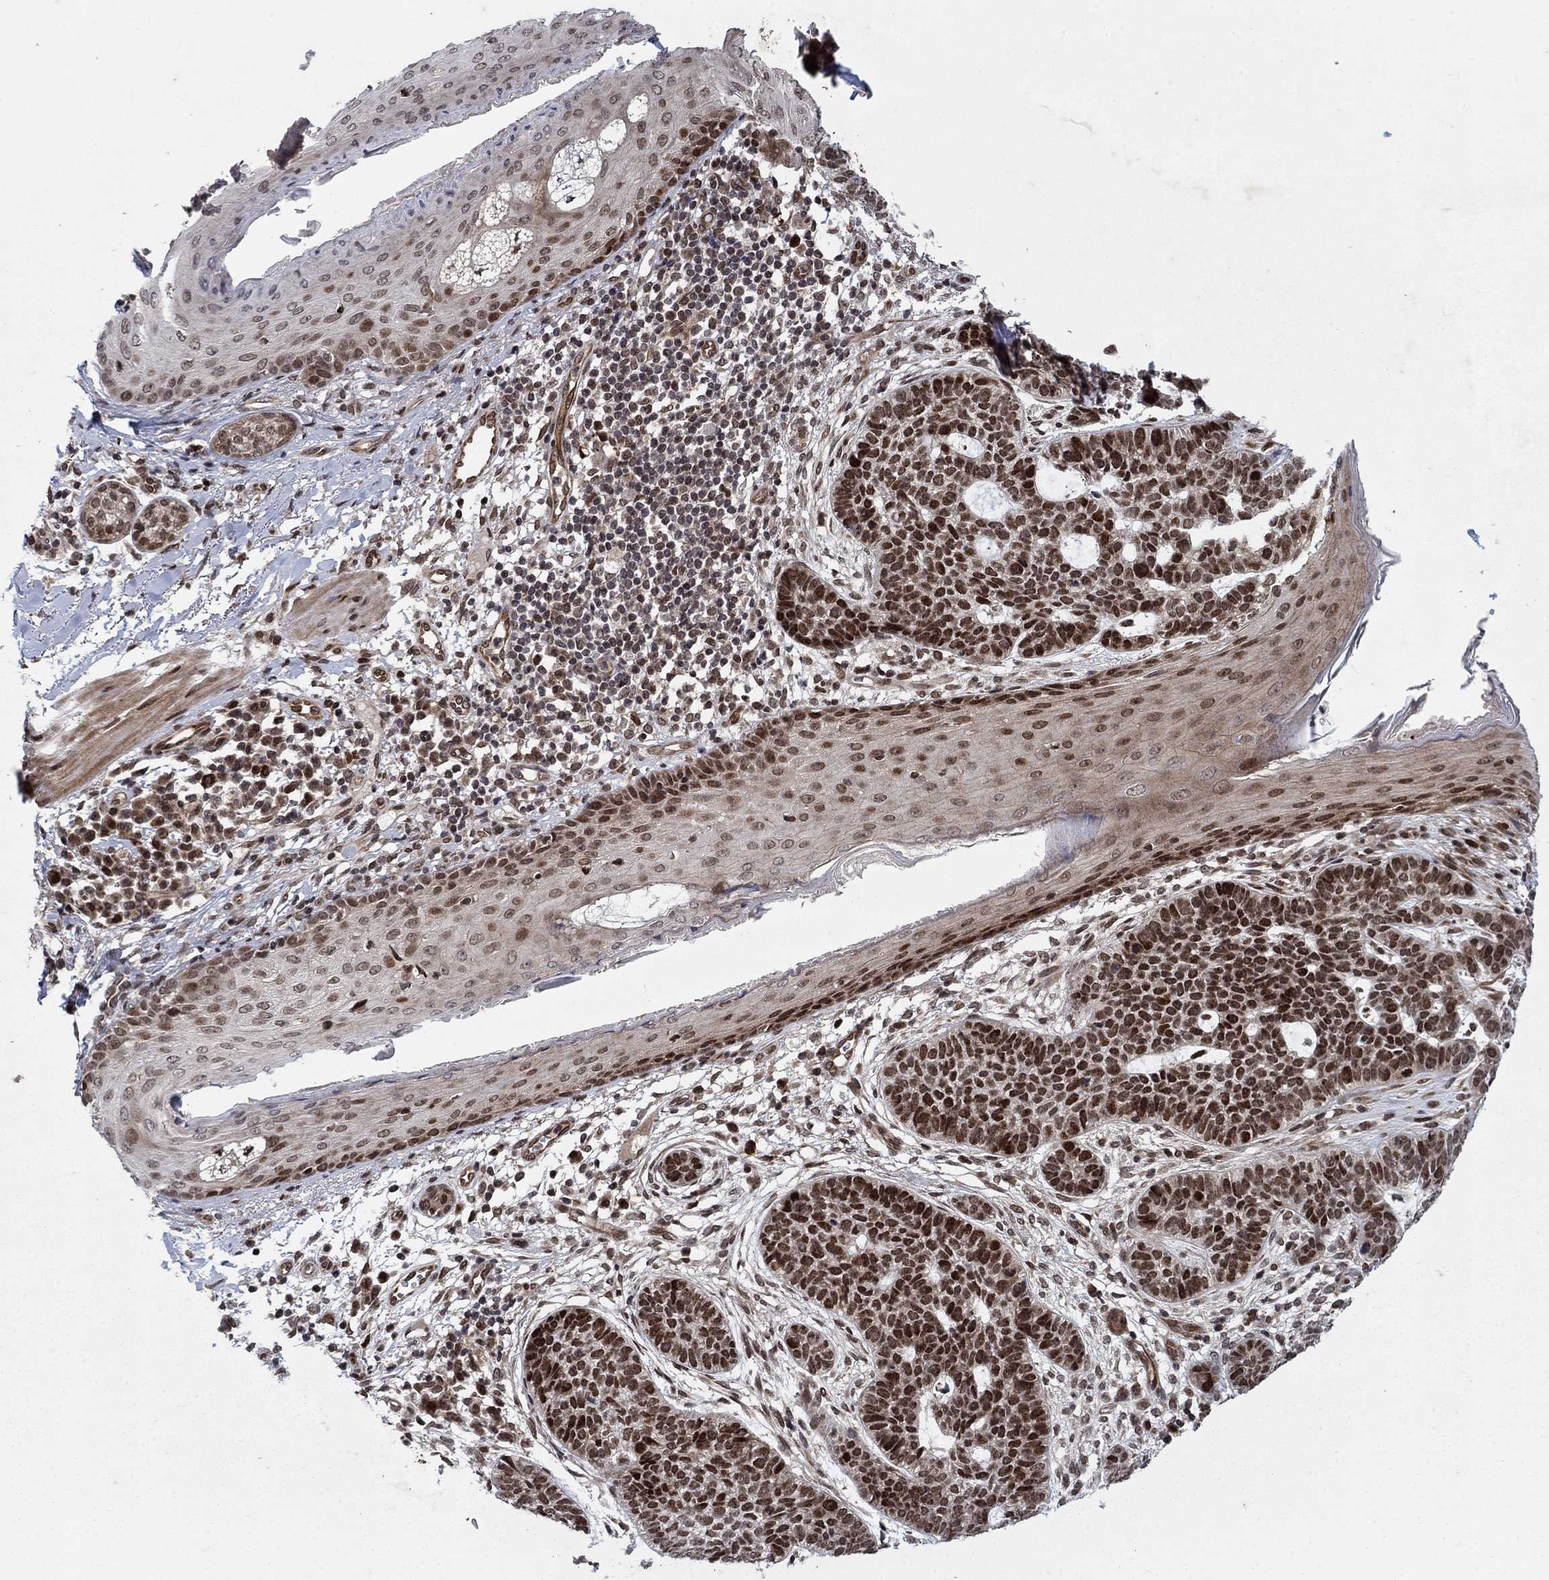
{"staining": {"intensity": "strong", "quantity": ">75%", "location": "nuclear"}, "tissue": "skin cancer", "cell_type": "Tumor cells", "image_type": "cancer", "snomed": [{"axis": "morphology", "description": "Squamous cell carcinoma, NOS"}, {"axis": "topography", "description": "Skin"}], "caption": "Immunohistochemistry micrograph of neoplastic tissue: skin cancer (squamous cell carcinoma) stained using immunohistochemistry shows high levels of strong protein expression localized specifically in the nuclear of tumor cells, appearing as a nuclear brown color.", "gene": "PRICKLE4", "patient": {"sex": "male", "age": 88}}